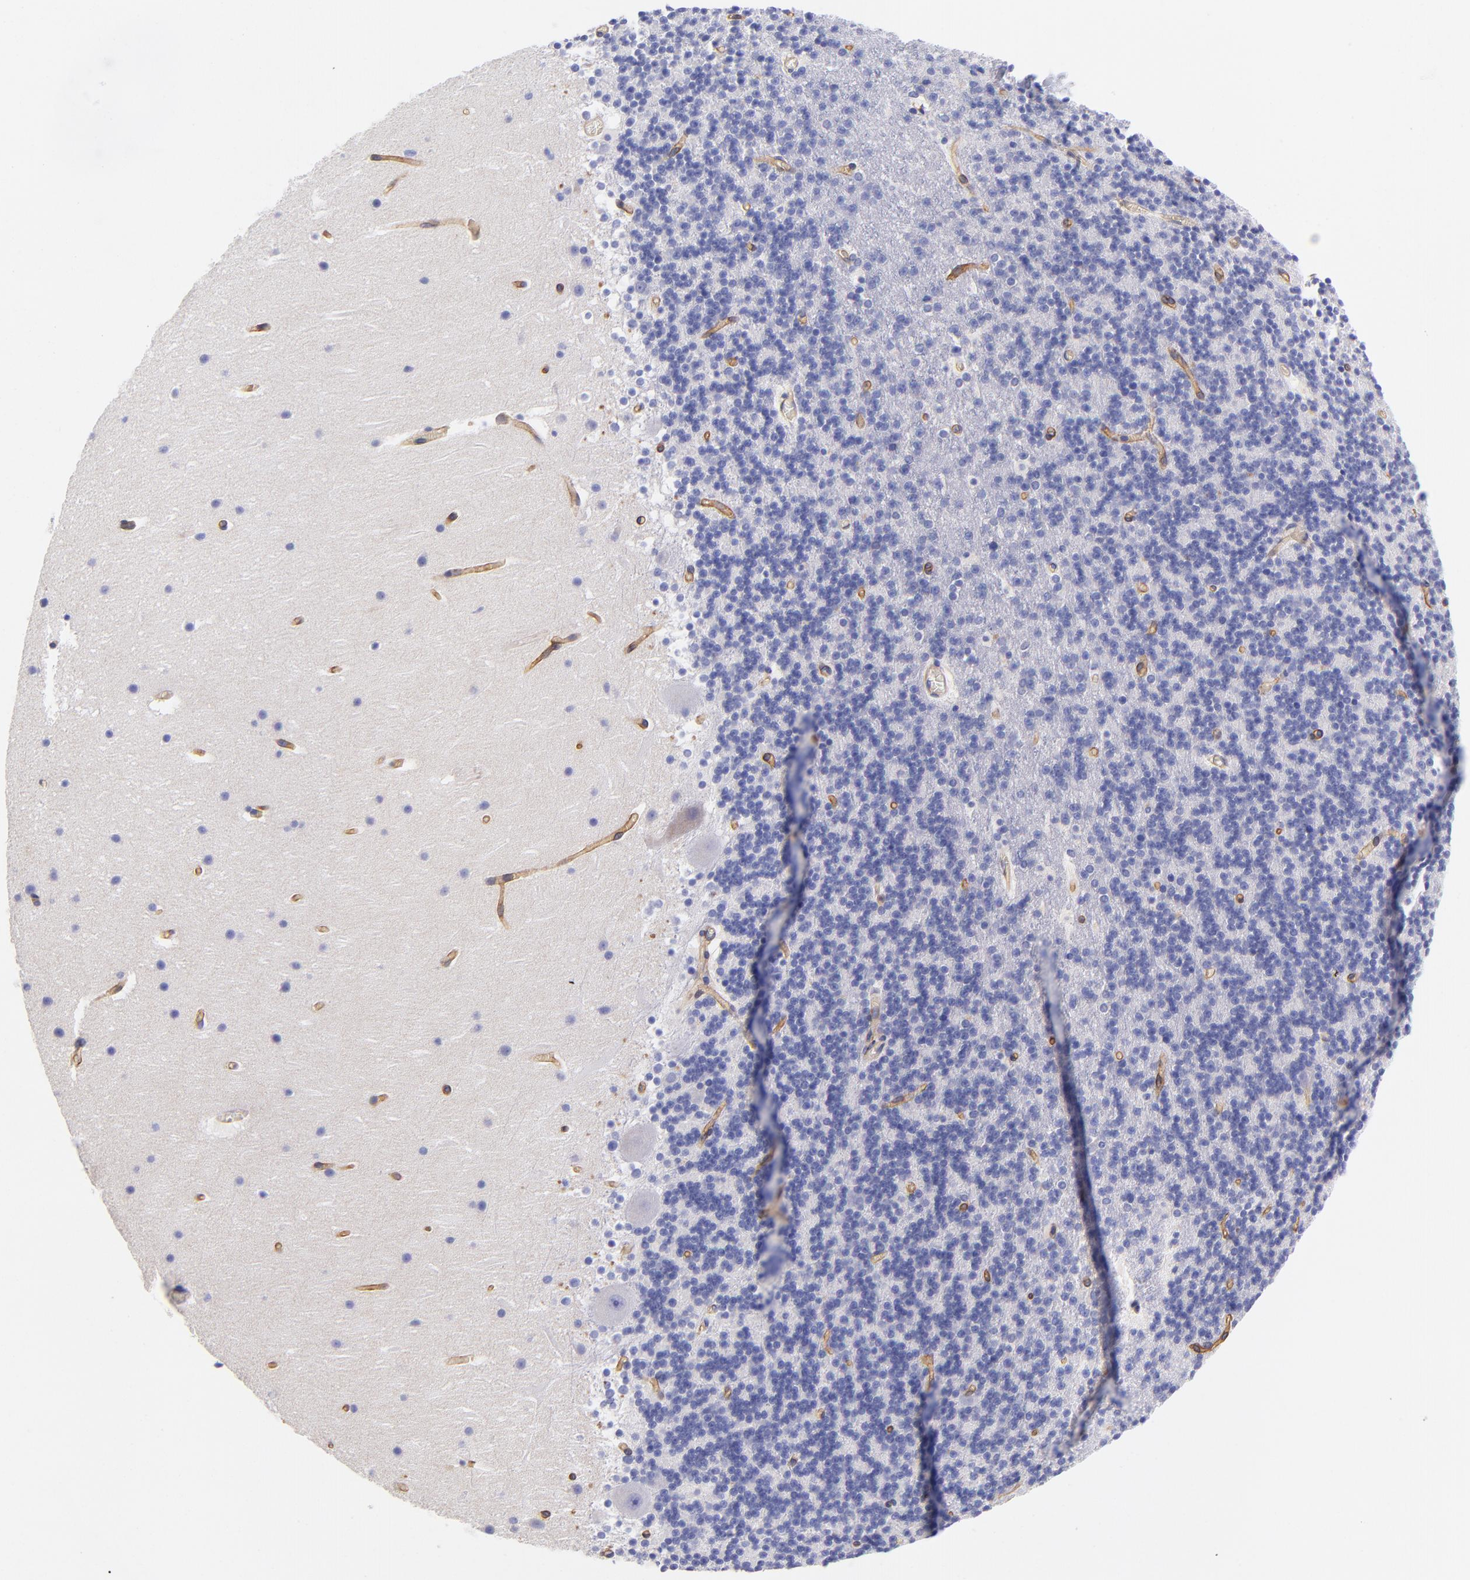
{"staining": {"intensity": "negative", "quantity": "none", "location": "none"}, "tissue": "cerebellum", "cell_type": "Cells in granular layer", "image_type": "normal", "snomed": [{"axis": "morphology", "description": "Normal tissue, NOS"}, {"axis": "topography", "description": "Cerebellum"}], "caption": "A high-resolution micrograph shows immunohistochemistry staining of normal cerebellum, which displays no significant expression in cells in granular layer.", "gene": "PPFIBP1", "patient": {"sex": "male", "age": 45}}